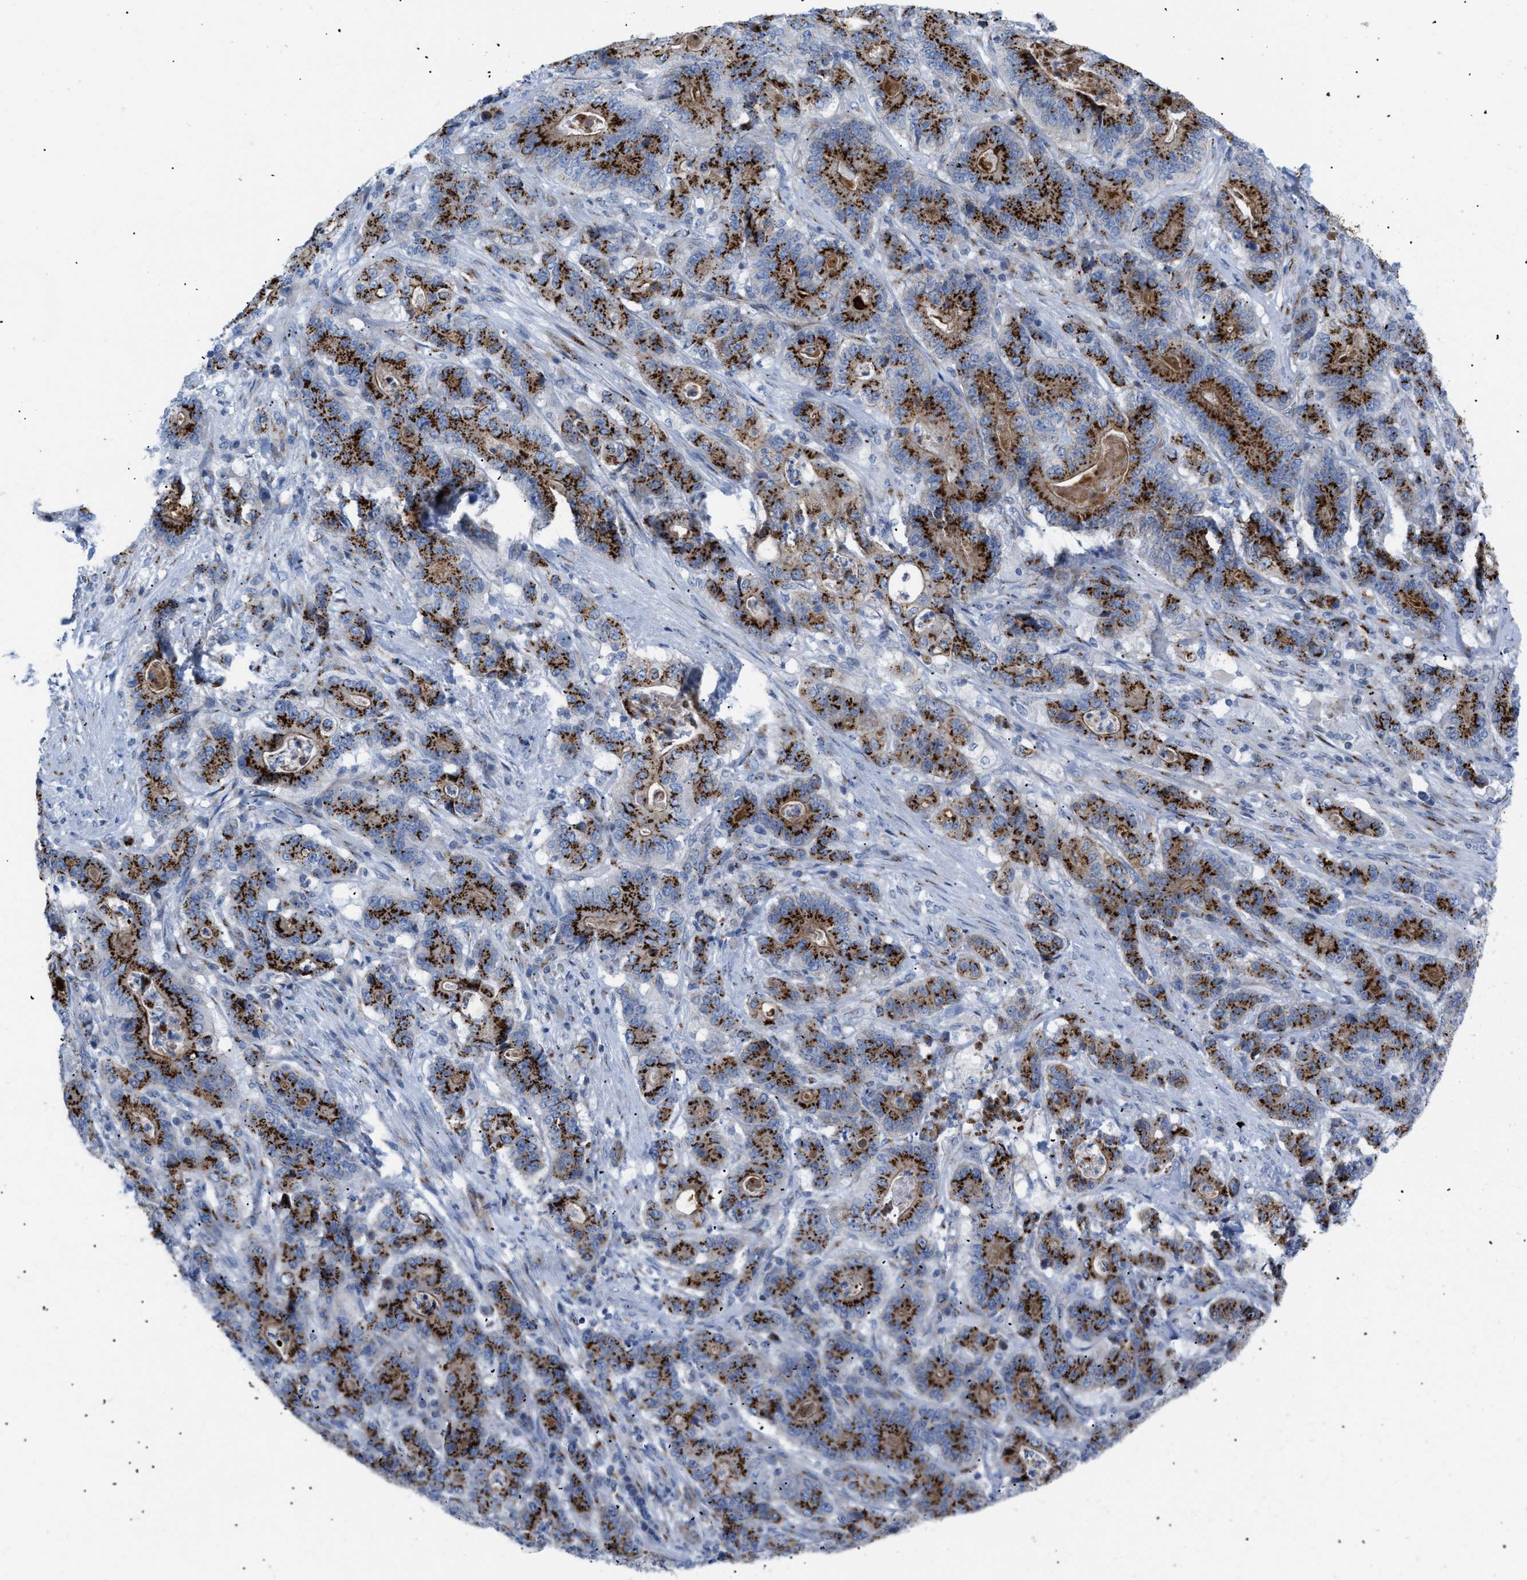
{"staining": {"intensity": "strong", "quantity": ">75%", "location": "cytoplasmic/membranous"}, "tissue": "stomach cancer", "cell_type": "Tumor cells", "image_type": "cancer", "snomed": [{"axis": "morphology", "description": "Adenocarcinoma, NOS"}, {"axis": "topography", "description": "Stomach"}], "caption": "Human adenocarcinoma (stomach) stained with a protein marker demonstrates strong staining in tumor cells.", "gene": "TMEM17", "patient": {"sex": "female", "age": 73}}